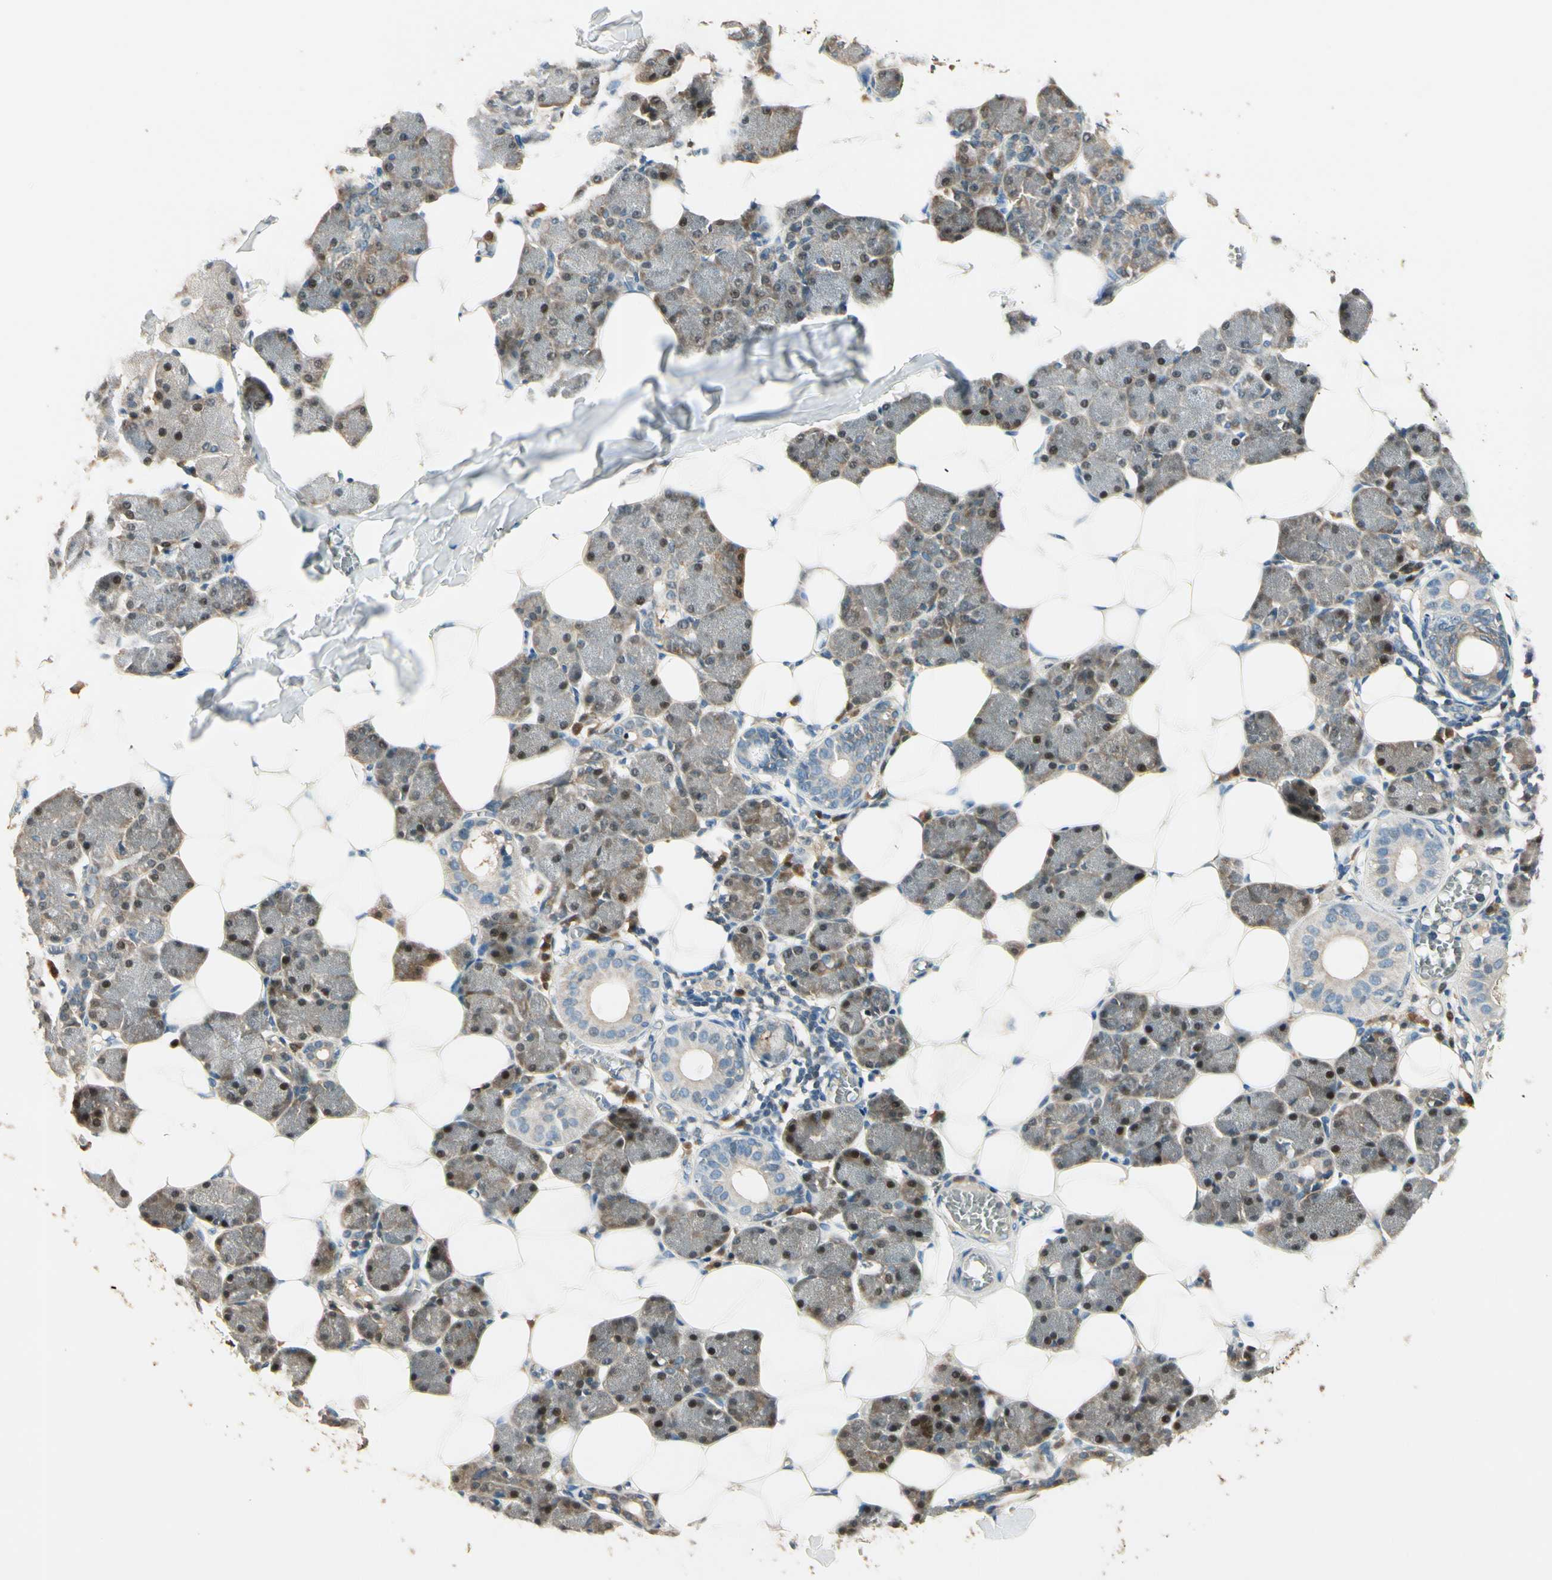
{"staining": {"intensity": "weak", "quantity": ">75%", "location": "cytoplasmic/membranous,nuclear"}, "tissue": "salivary gland", "cell_type": "Glandular cells", "image_type": "normal", "snomed": [{"axis": "morphology", "description": "Normal tissue, NOS"}, {"axis": "morphology", "description": "Adenoma, NOS"}, {"axis": "topography", "description": "Salivary gland"}], "caption": "DAB immunohistochemical staining of unremarkable human salivary gland shows weak cytoplasmic/membranous,nuclear protein expression in about >75% of glandular cells. Ihc stains the protein of interest in brown and the nuclei are stained blue.", "gene": "PLXNA1", "patient": {"sex": "female", "age": 32}}